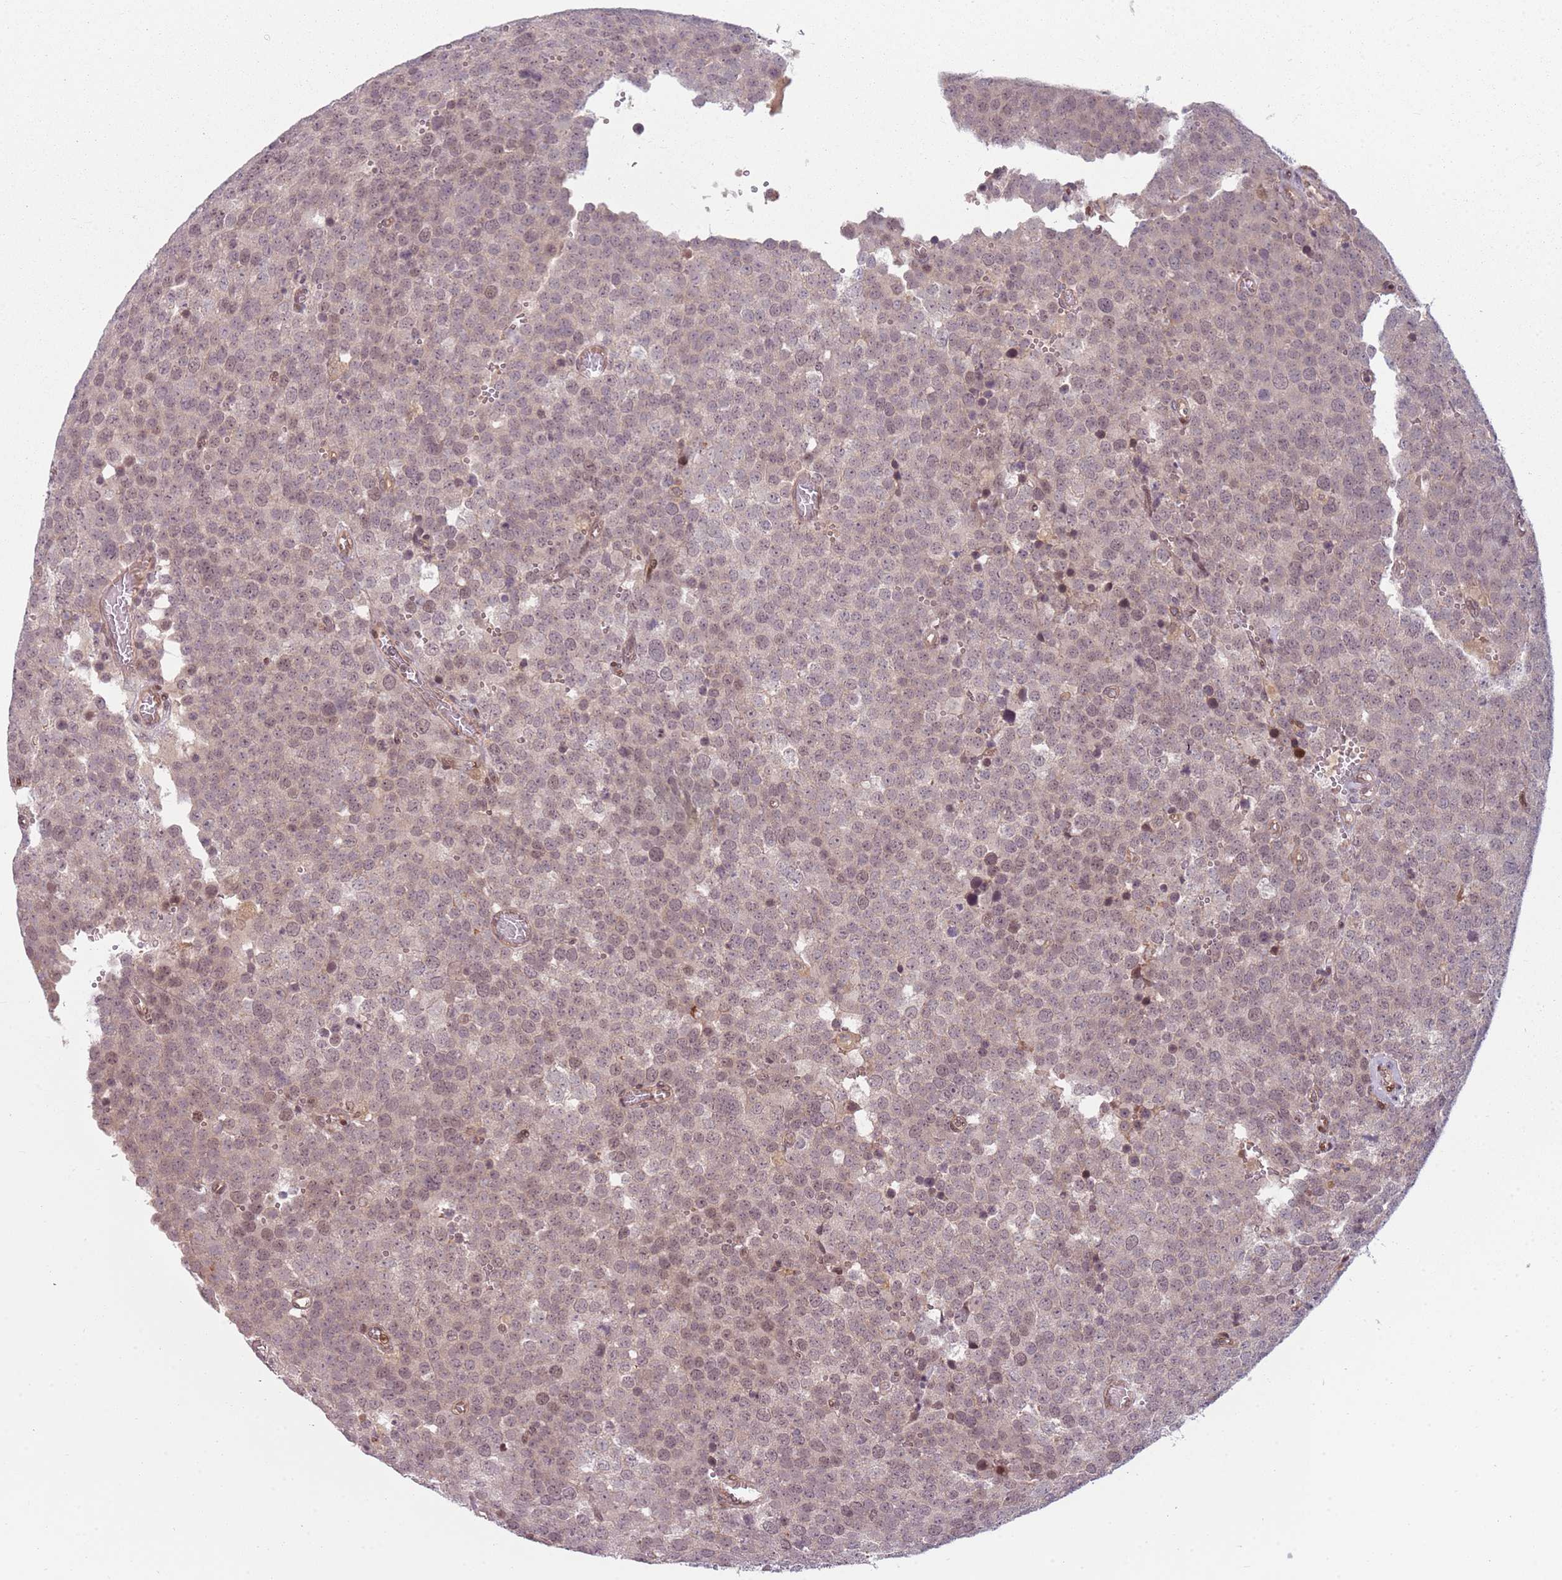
{"staining": {"intensity": "weak", "quantity": "<25%", "location": "nuclear"}, "tissue": "testis cancer", "cell_type": "Tumor cells", "image_type": "cancer", "snomed": [{"axis": "morphology", "description": "Normal tissue, NOS"}, {"axis": "morphology", "description": "Seminoma, NOS"}, {"axis": "topography", "description": "Testis"}], "caption": "Testis cancer (seminoma) was stained to show a protein in brown. There is no significant staining in tumor cells.", "gene": "ADGRG1", "patient": {"sex": "male", "age": 71}}